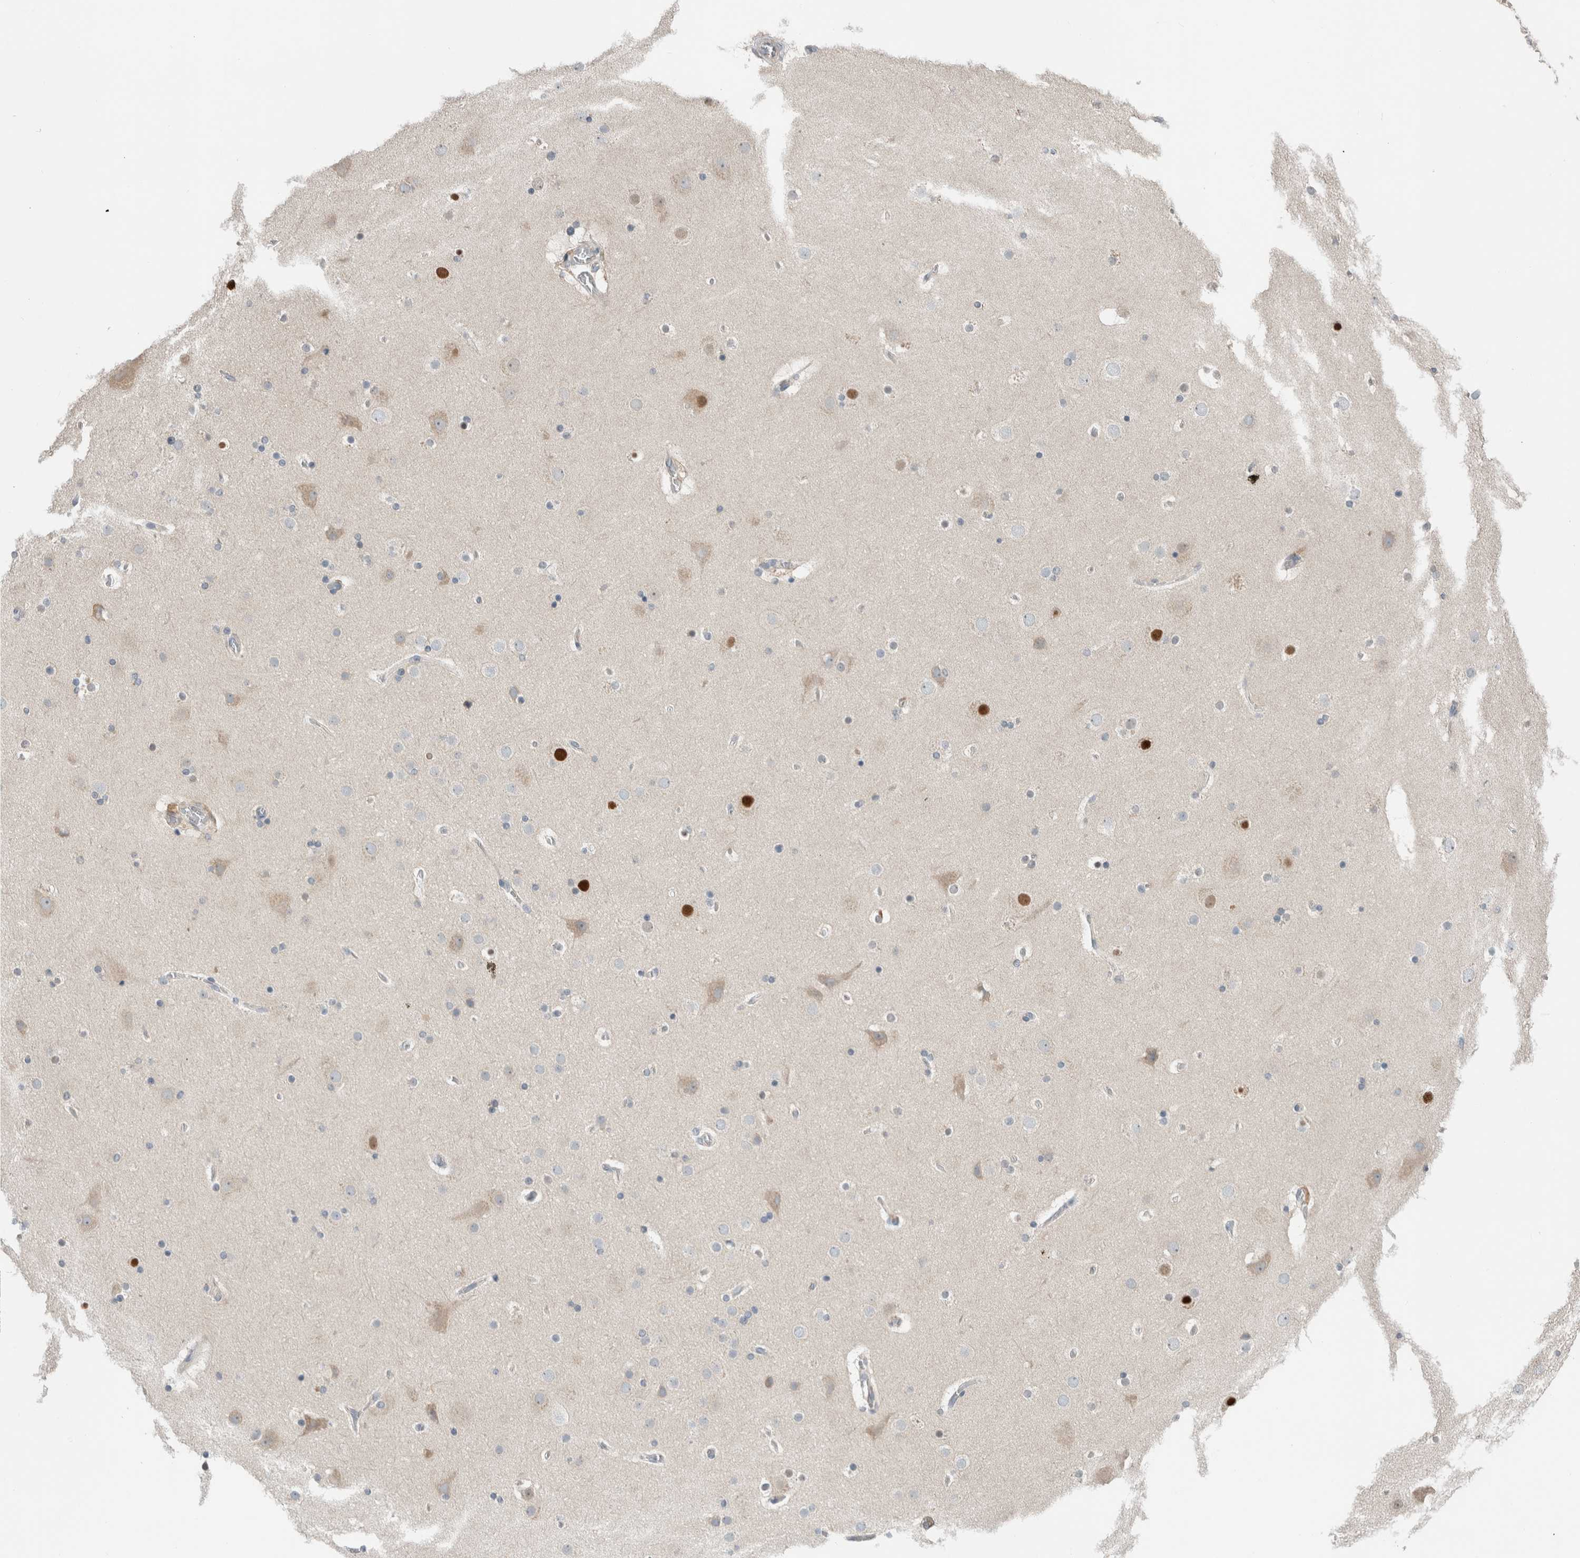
{"staining": {"intensity": "negative", "quantity": "none", "location": "none"}, "tissue": "cerebral cortex", "cell_type": "Endothelial cells", "image_type": "normal", "snomed": [{"axis": "morphology", "description": "Normal tissue, NOS"}, {"axis": "topography", "description": "Cerebral cortex"}], "caption": "Immunohistochemistry (IHC) of benign cerebral cortex exhibits no positivity in endothelial cells.", "gene": "ERCC6L2", "patient": {"sex": "male", "age": 57}}